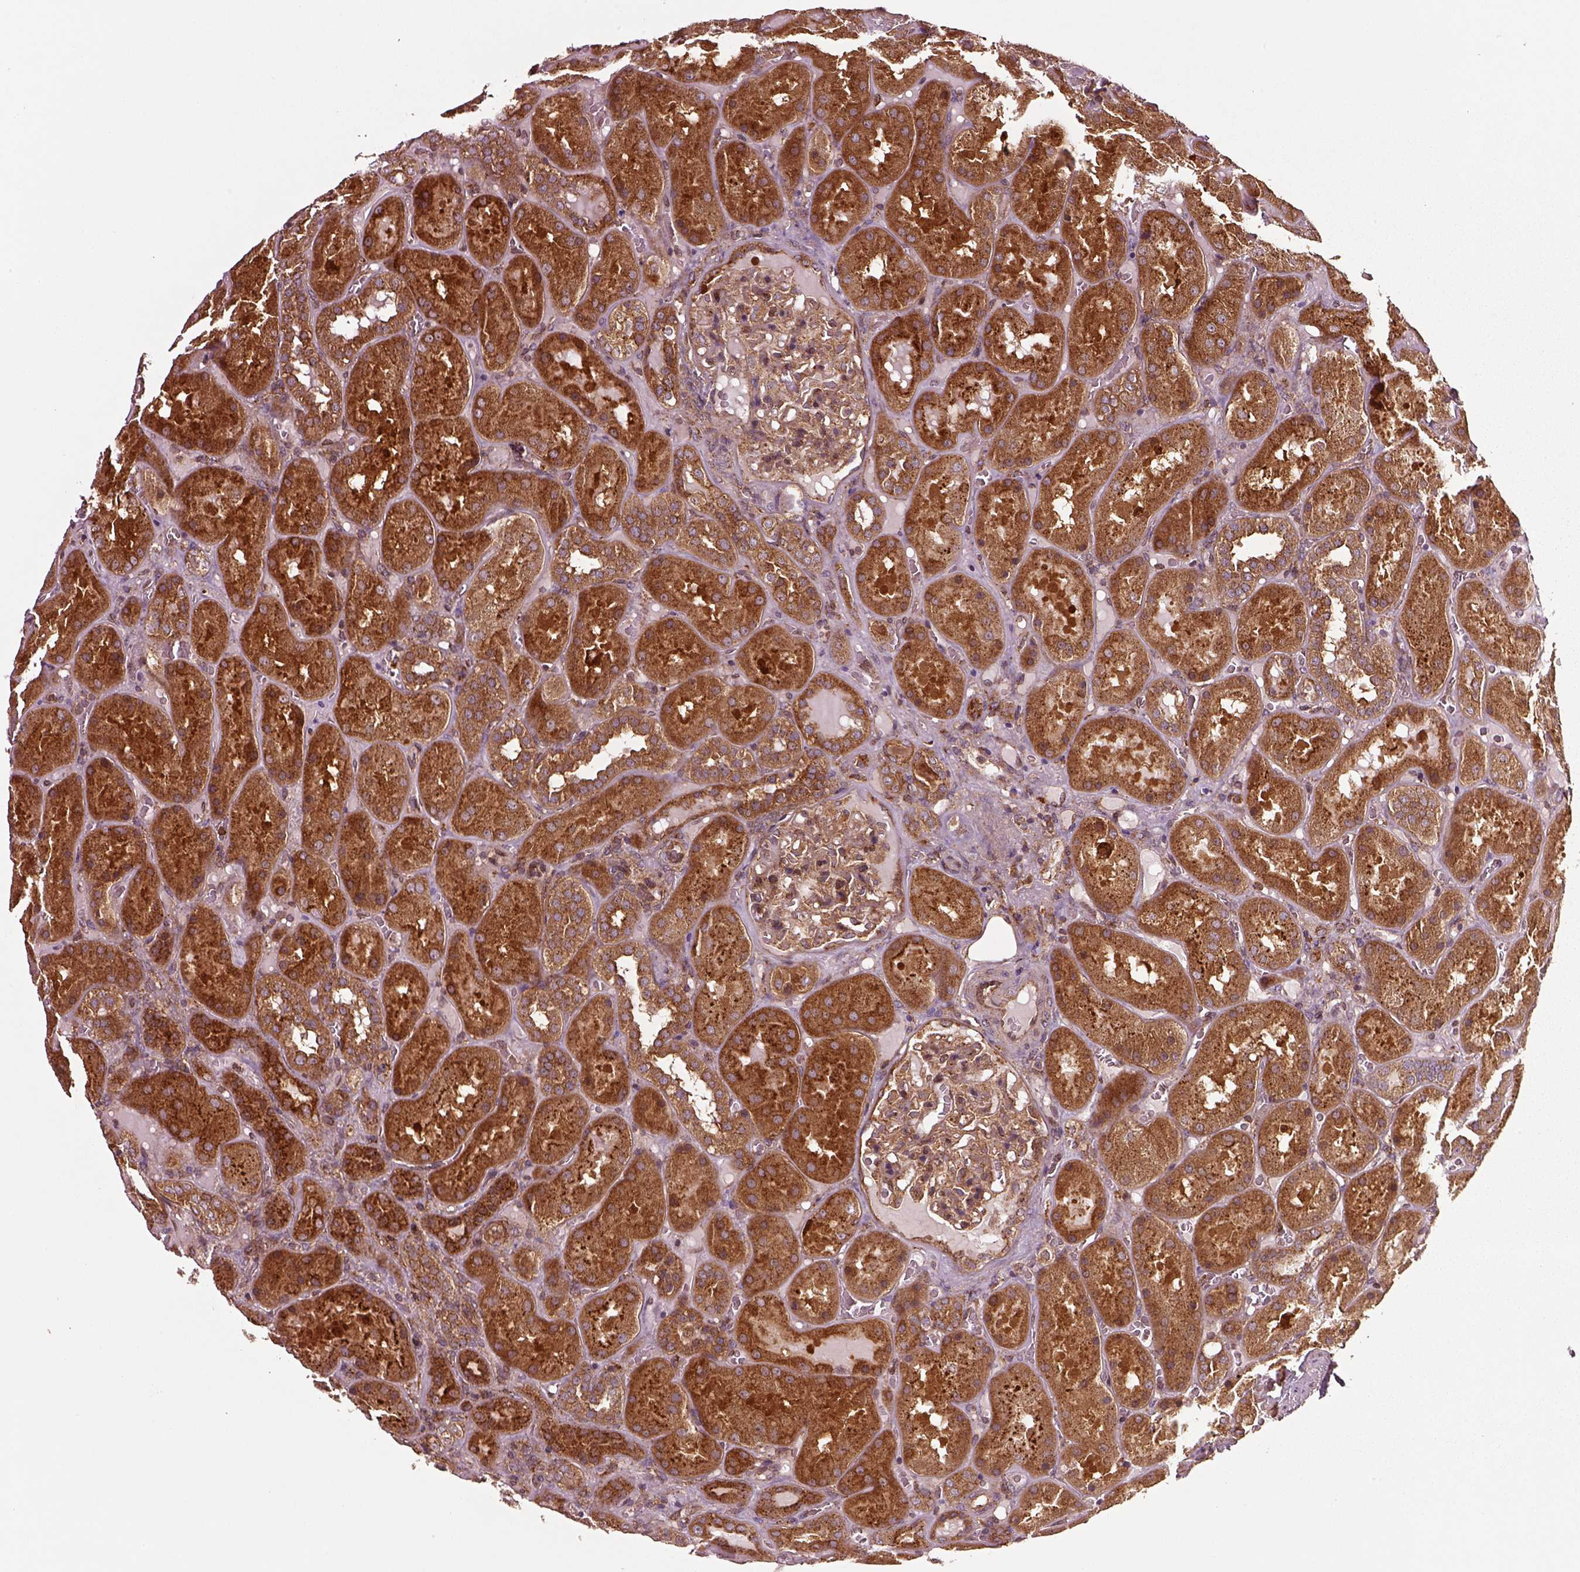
{"staining": {"intensity": "moderate", "quantity": "25%-75%", "location": "cytoplasmic/membranous"}, "tissue": "kidney", "cell_type": "Cells in glomeruli", "image_type": "normal", "snomed": [{"axis": "morphology", "description": "Normal tissue, NOS"}, {"axis": "topography", "description": "Kidney"}], "caption": "Immunohistochemical staining of normal kidney displays moderate cytoplasmic/membranous protein staining in about 25%-75% of cells in glomeruli. (Brightfield microscopy of DAB IHC at high magnification).", "gene": "WASHC2A", "patient": {"sex": "male", "age": 73}}